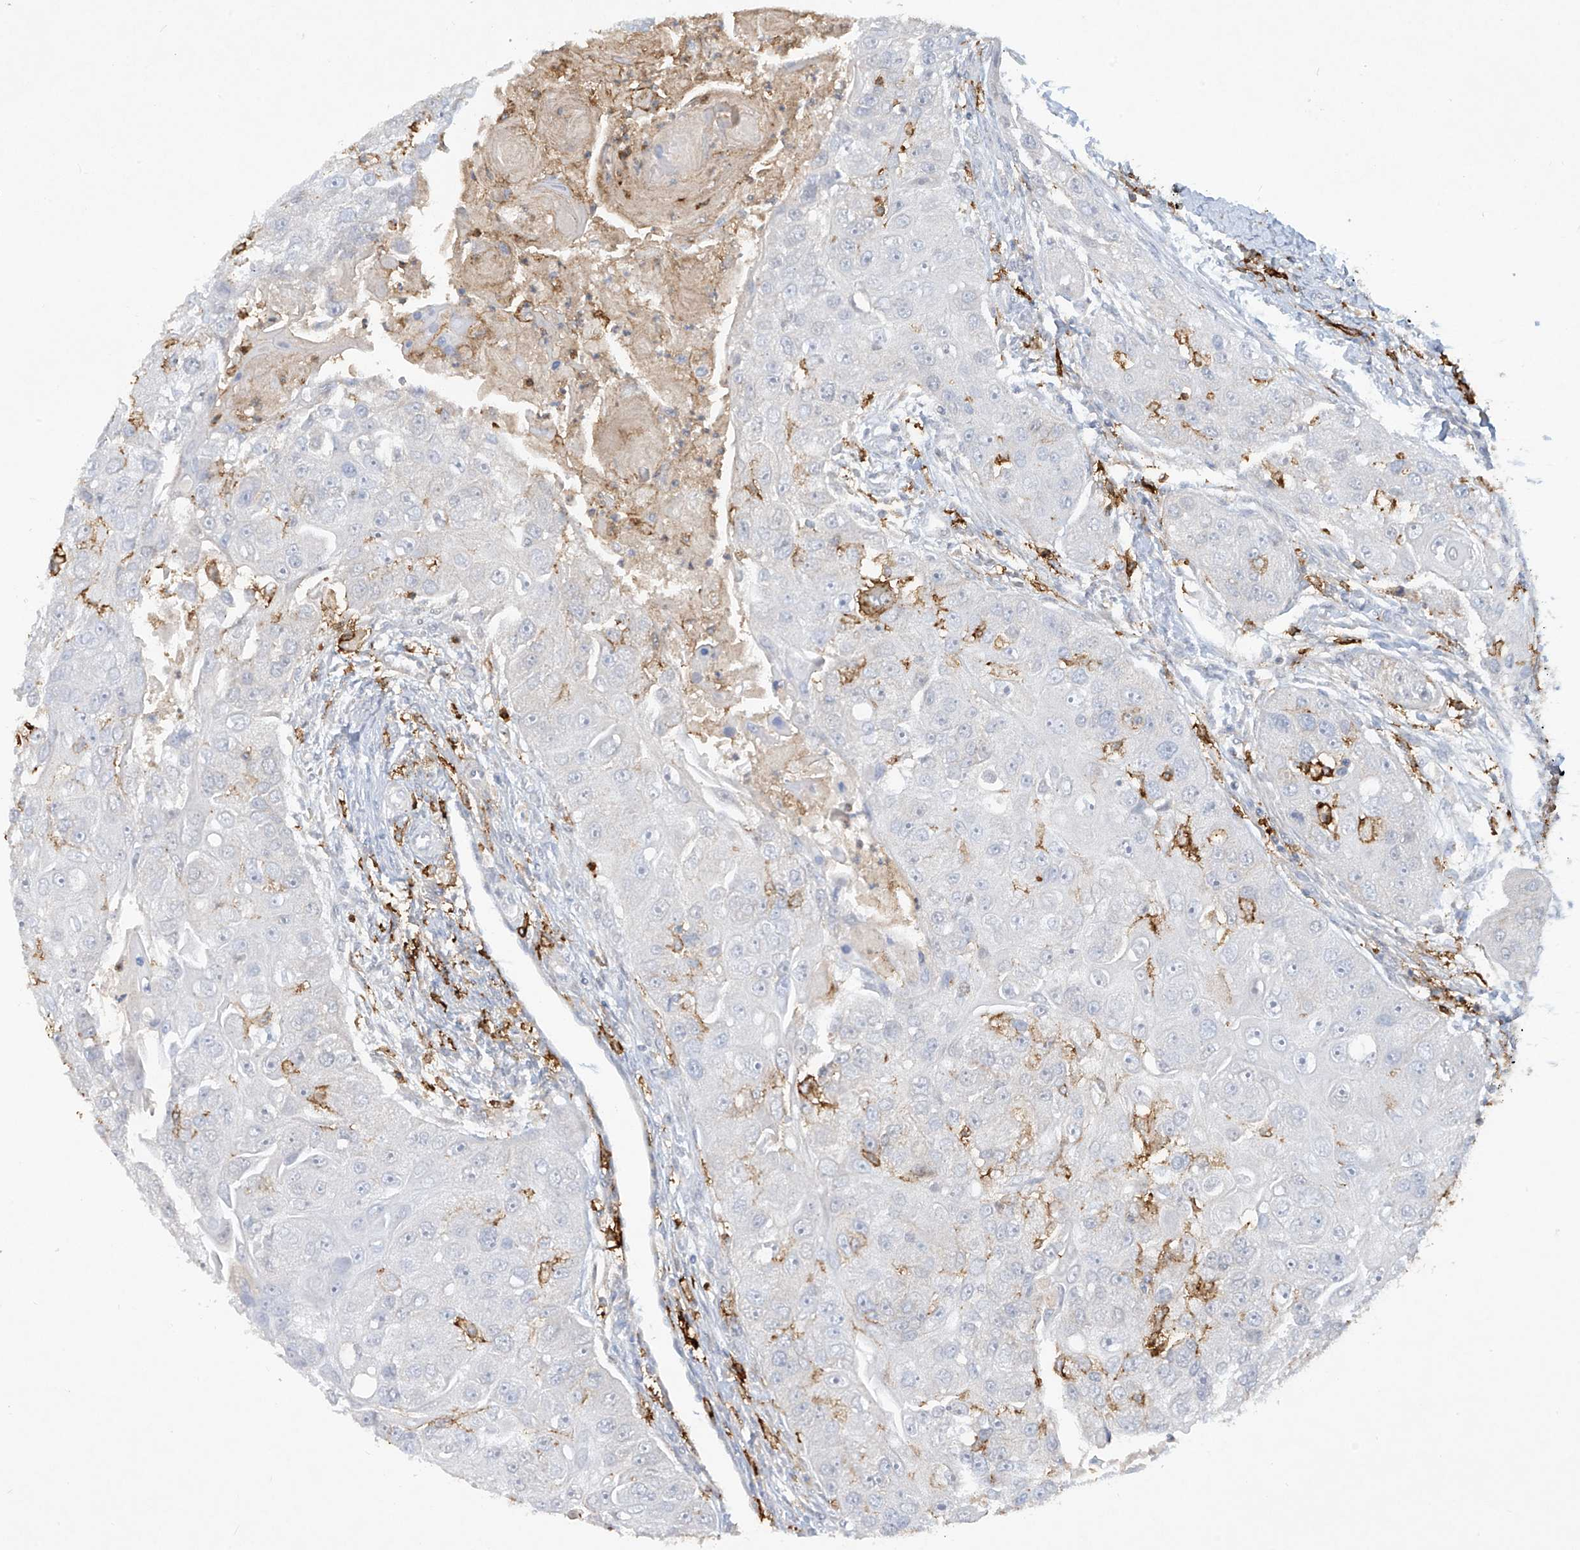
{"staining": {"intensity": "negative", "quantity": "none", "location": "none"}, "tissue": "head and neck cancer", "cell_type": "Tumor cells", "image_type": "cancer", "snomed": [{"axis": "morphology", "description": "Normal tissue, NOS"}, {"axis": "morphology", "description": "Squamous cell carcinoma, NOS"}, {"axis": "topography", "description": "Skeletal muscle"}, {"axis": "topography", "description": "Head-Neck"}], "caption": "Tumor cells show no significant protein staining in head and neck squamous cell carcinoma. (Immunohistochemistry (ihc), brightfield microscopy, high magnification).", "gene": "FCGR3A", "patient": {"sex": "male", "age": 51}}